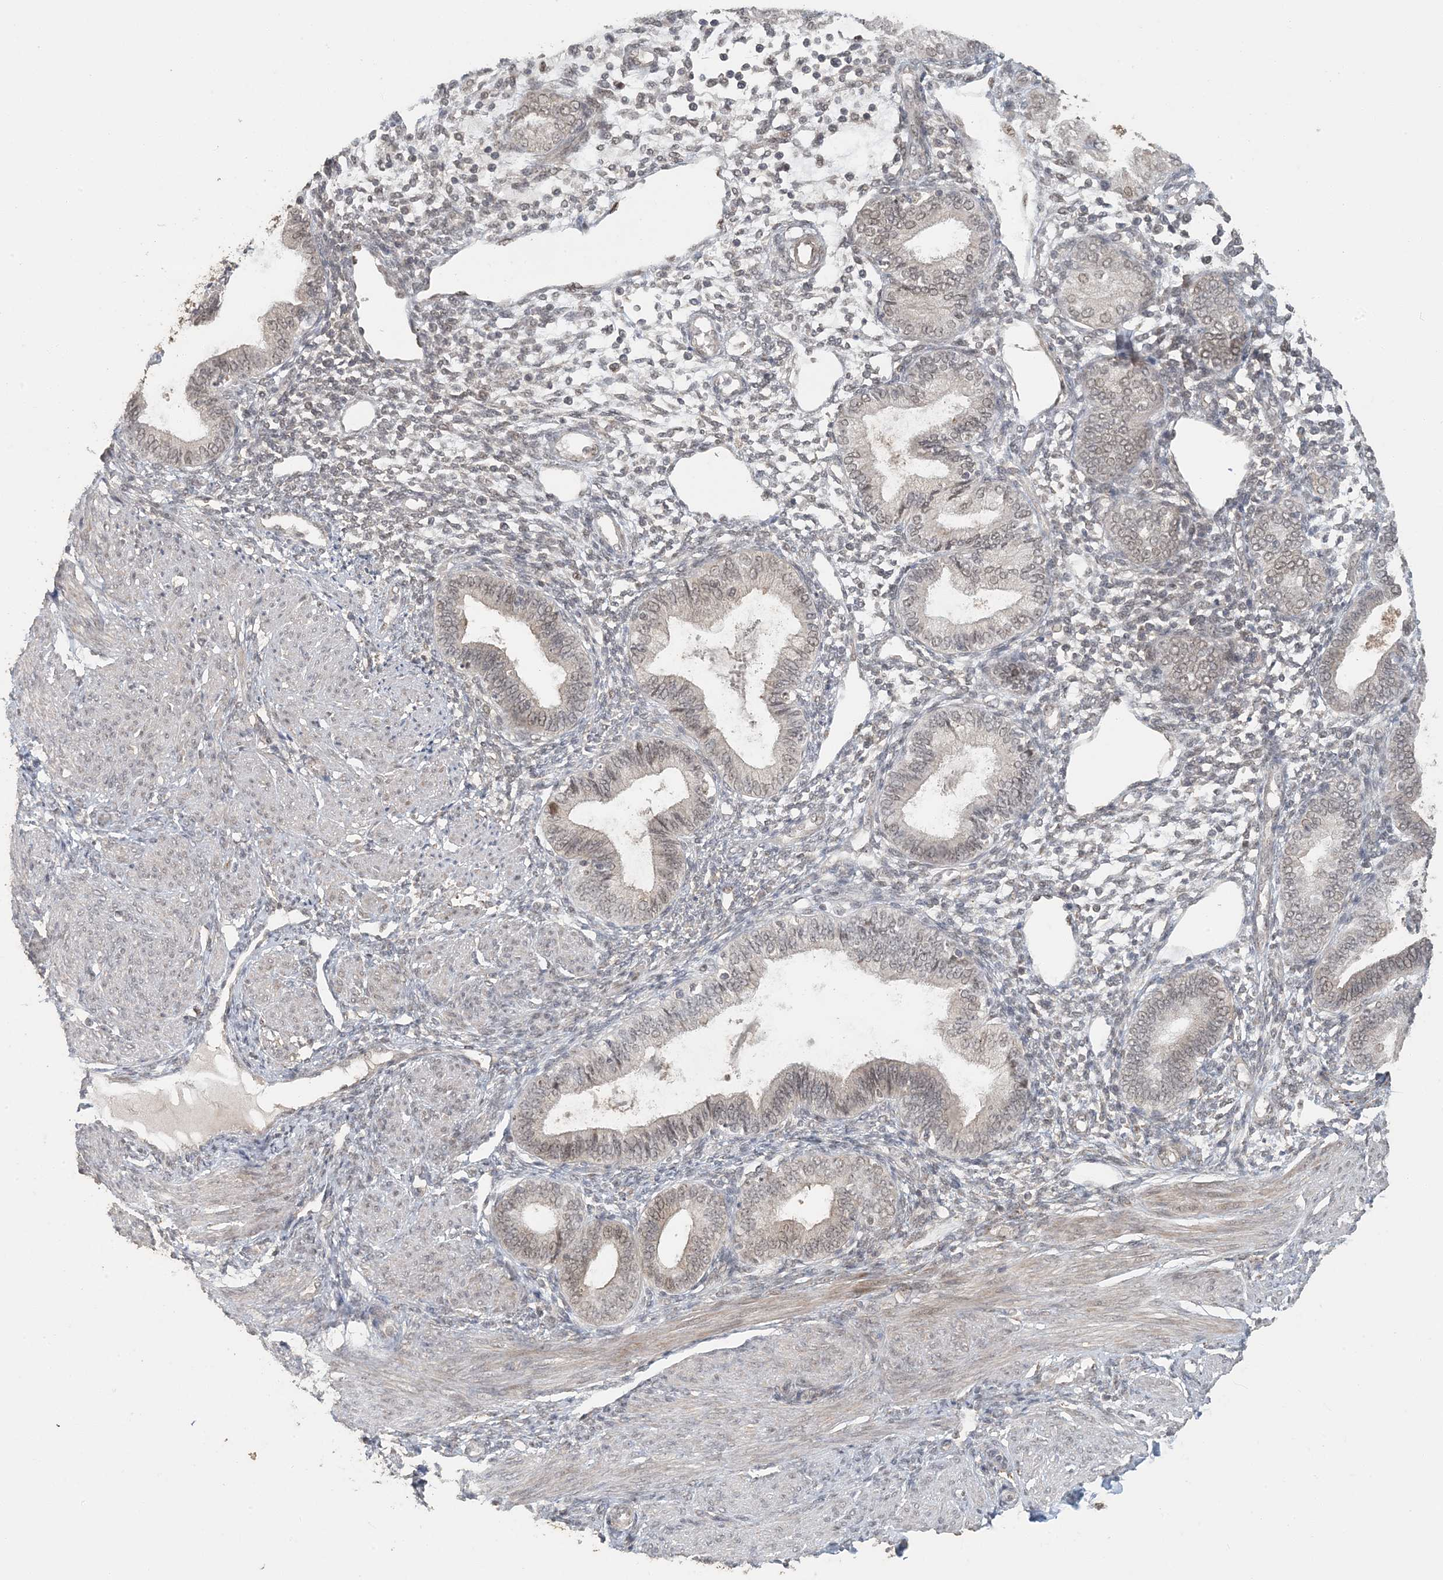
{"staining": {"intensity": "negative", "quantity": "none", "location": "none"}, "tissue": "endometrium", "cell_type": "Cells in endometrial stroma", "image_type": "normal", "snomed": [{"axis": "morphology", "description": "Normal tissue, NOS"}, {"axis": "topography", "description": "Endometrium"}], "caption": "IHC micrograph of normal endometrium stained for a protein (brown), which exhibits no expression in cells in endometrial stroma. (DAB IHC, high magnification).", "gene": "ATP13A2", "patient": {"sex": "female", "age": 53}}